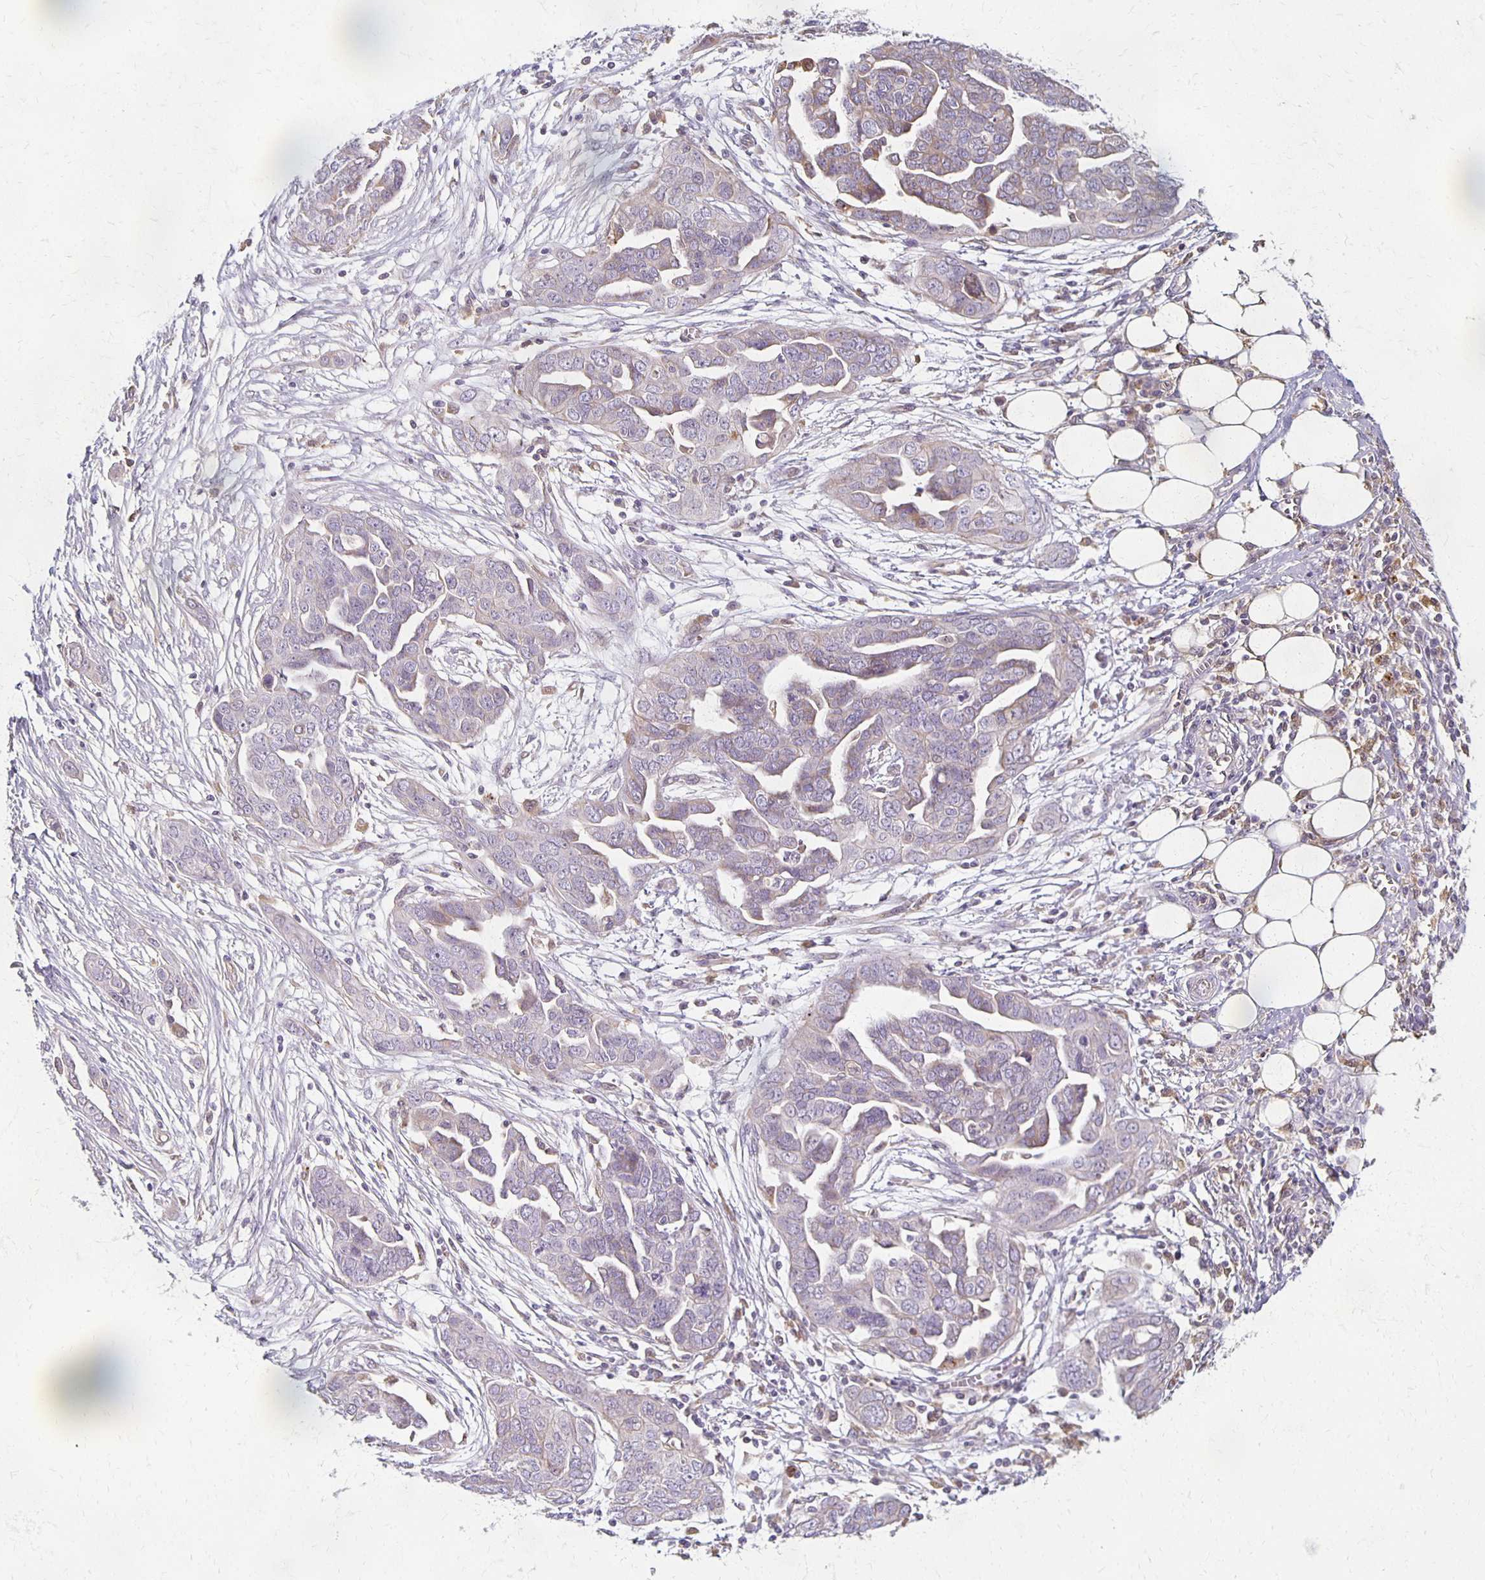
{"staining": {"intensity": "weak", "quantity": "<25%", "location": "cytoplasmic/membranous"}, "tissue": "ovarian cancer", "cell_type": "Tumor cells", "image_type": "cancer", "snomed": [{"axis": "morphology", "description": "Cystadenocarcinoma, serous, NOS"}, {"axis": "topography", "description": "Ovary"}], "caption": "Tumor cells are negative for protein expression in human serous cystadenocarcinoma (ovarian).", "gene": "GPX4", "patient": {"sex": "female", "age": 59}}